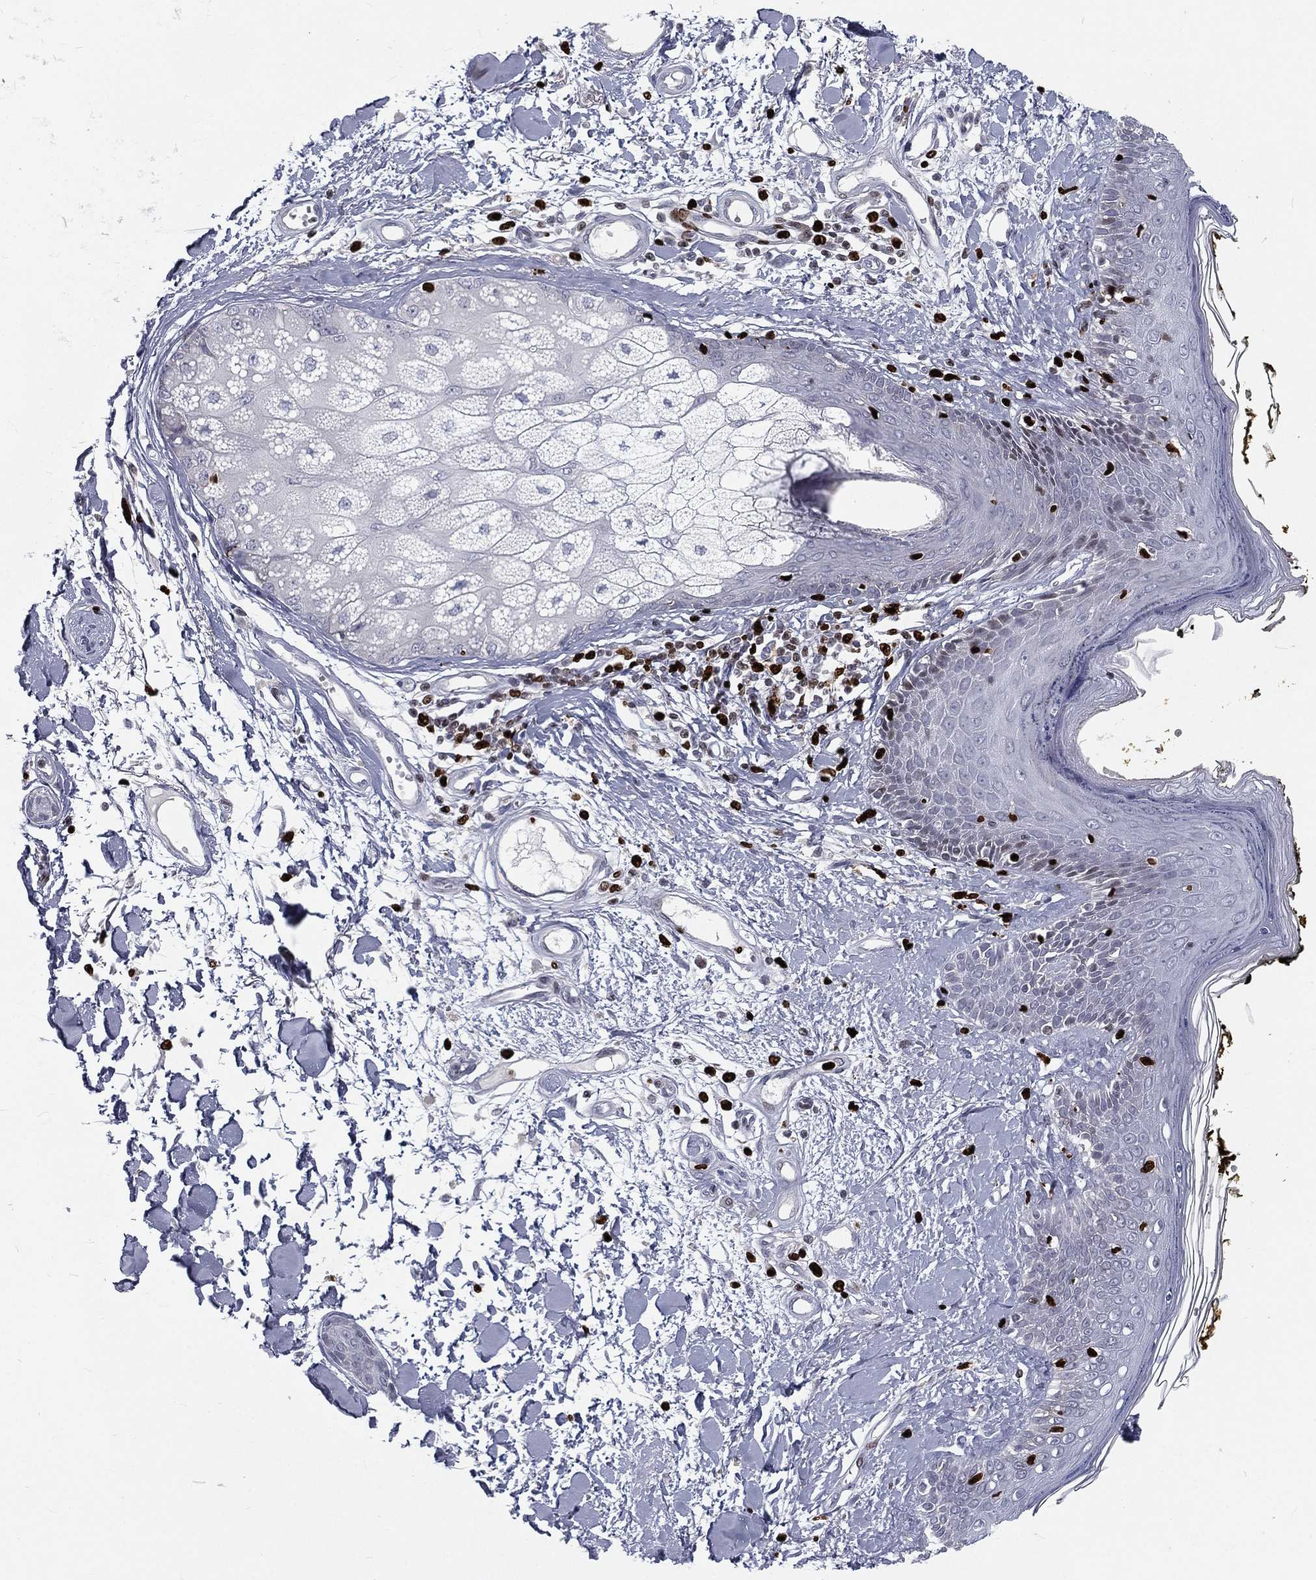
{"staining": {"intensity": "negative", "quantity": "none", "location": "none"}, "tissue": "skin", "cell_type": "Fibroblasts", "image_type": "normal", "snomed": [{"axis": "morphology", "description": "Normal tissue, NOS"}, {"axis": "topography", "description": "Skin"}], "caption": "Fibroblasts show no significant protein staining in unremarkable skin. (DAB immunohistochemistry (IHC) with hematoxylin counter stain).", "gene": "MNDA", "patient": {"sex": "male", "age": 76}}